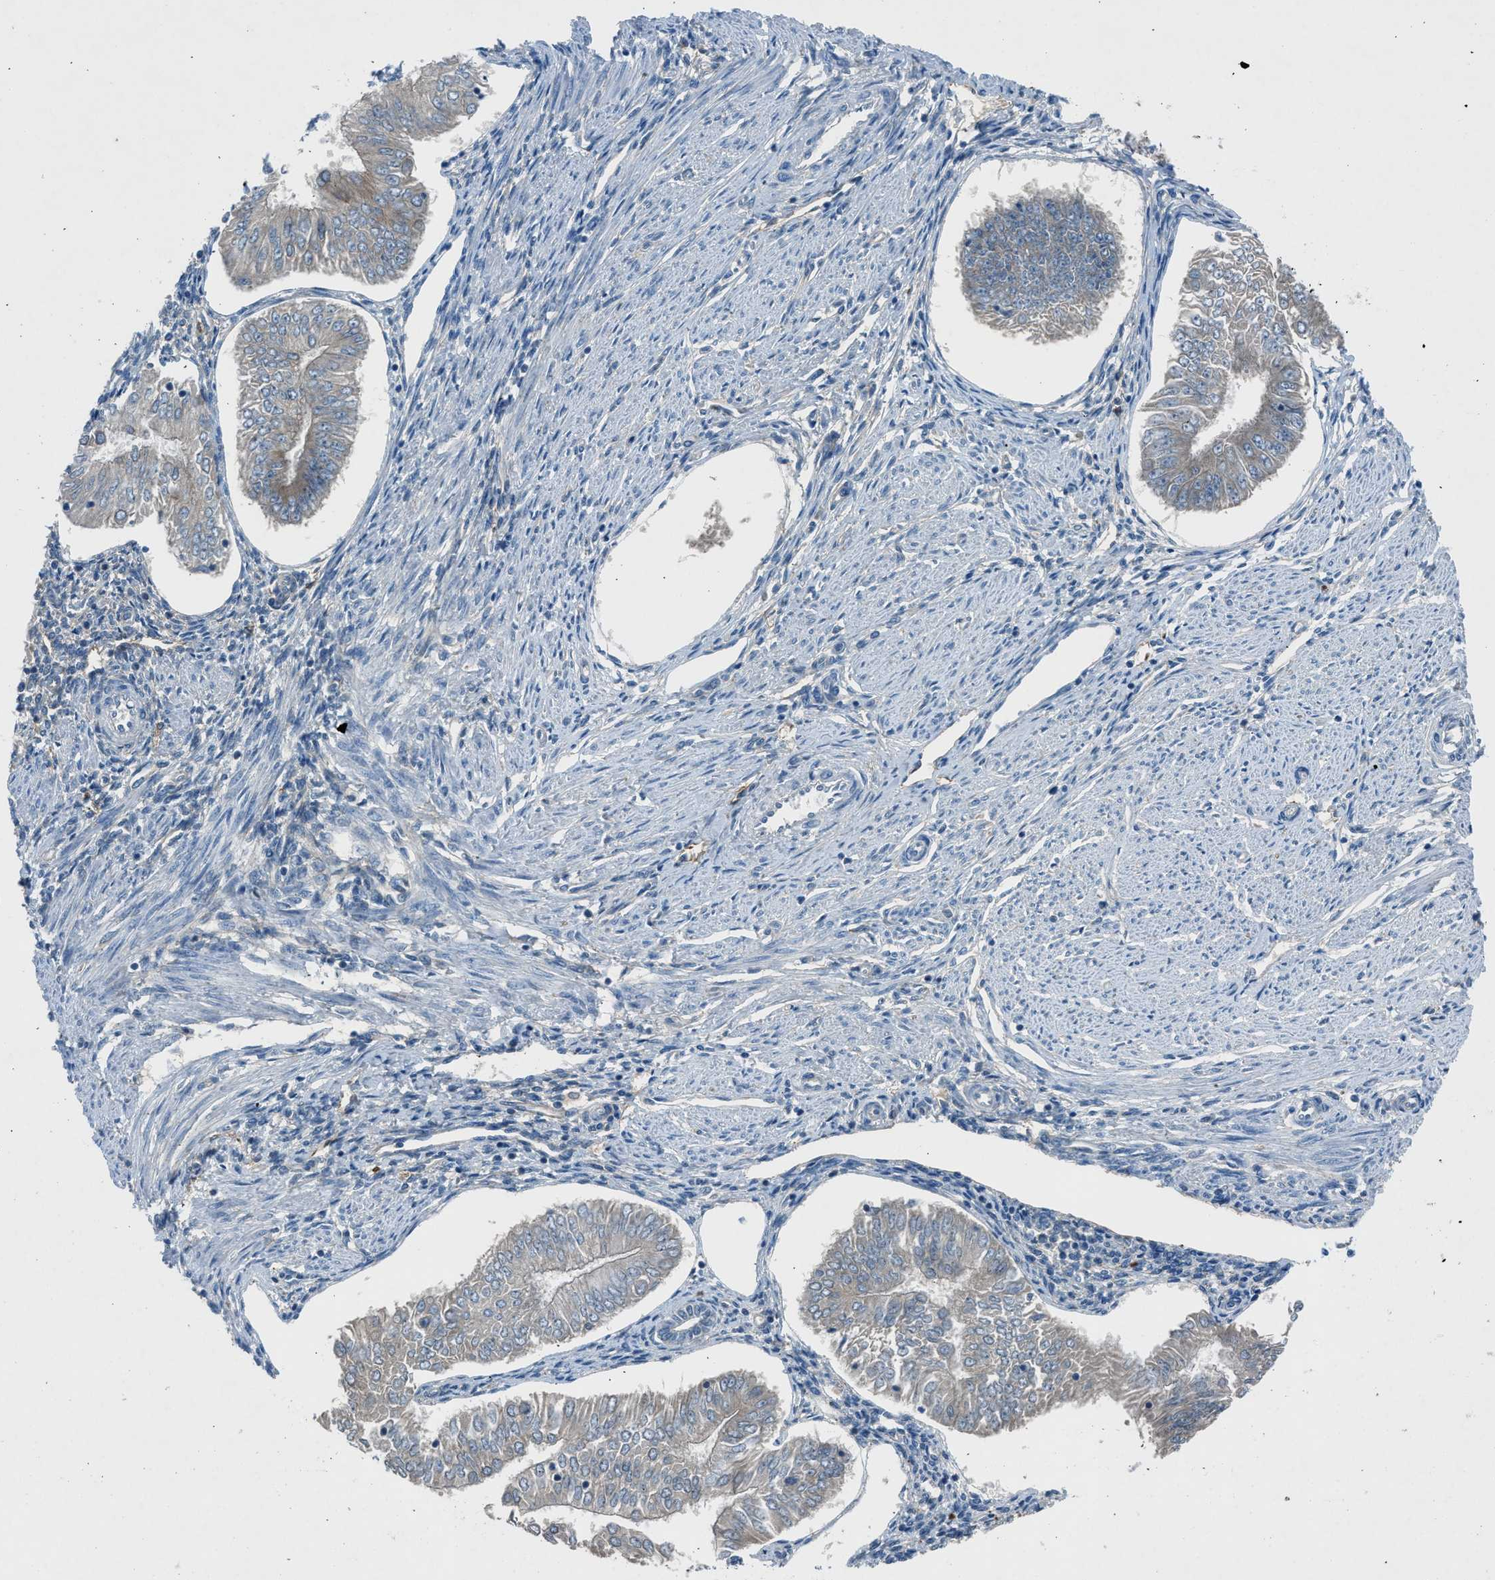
{"staining": {"intensity": "negative", "quantity": "none", "location": "none"}, "tissue": "endometrial cancer", "cell_type": "Tumor cells", "image_type": "cancer", "snomed": [{"axis": "morphology", "description": "Adenocarcinoma, NOS"}, {"axis": "topography", "description": "Endometrium"}], "caption": "DAB (3,3'-diaminobenzidine) immunohistochemical staining of human adenocarcinoma (endometrial) demonstrates no significant positivity in tumor cells.", "gene": "BMP1", "patient": {"sex": "female", "age": 53}}